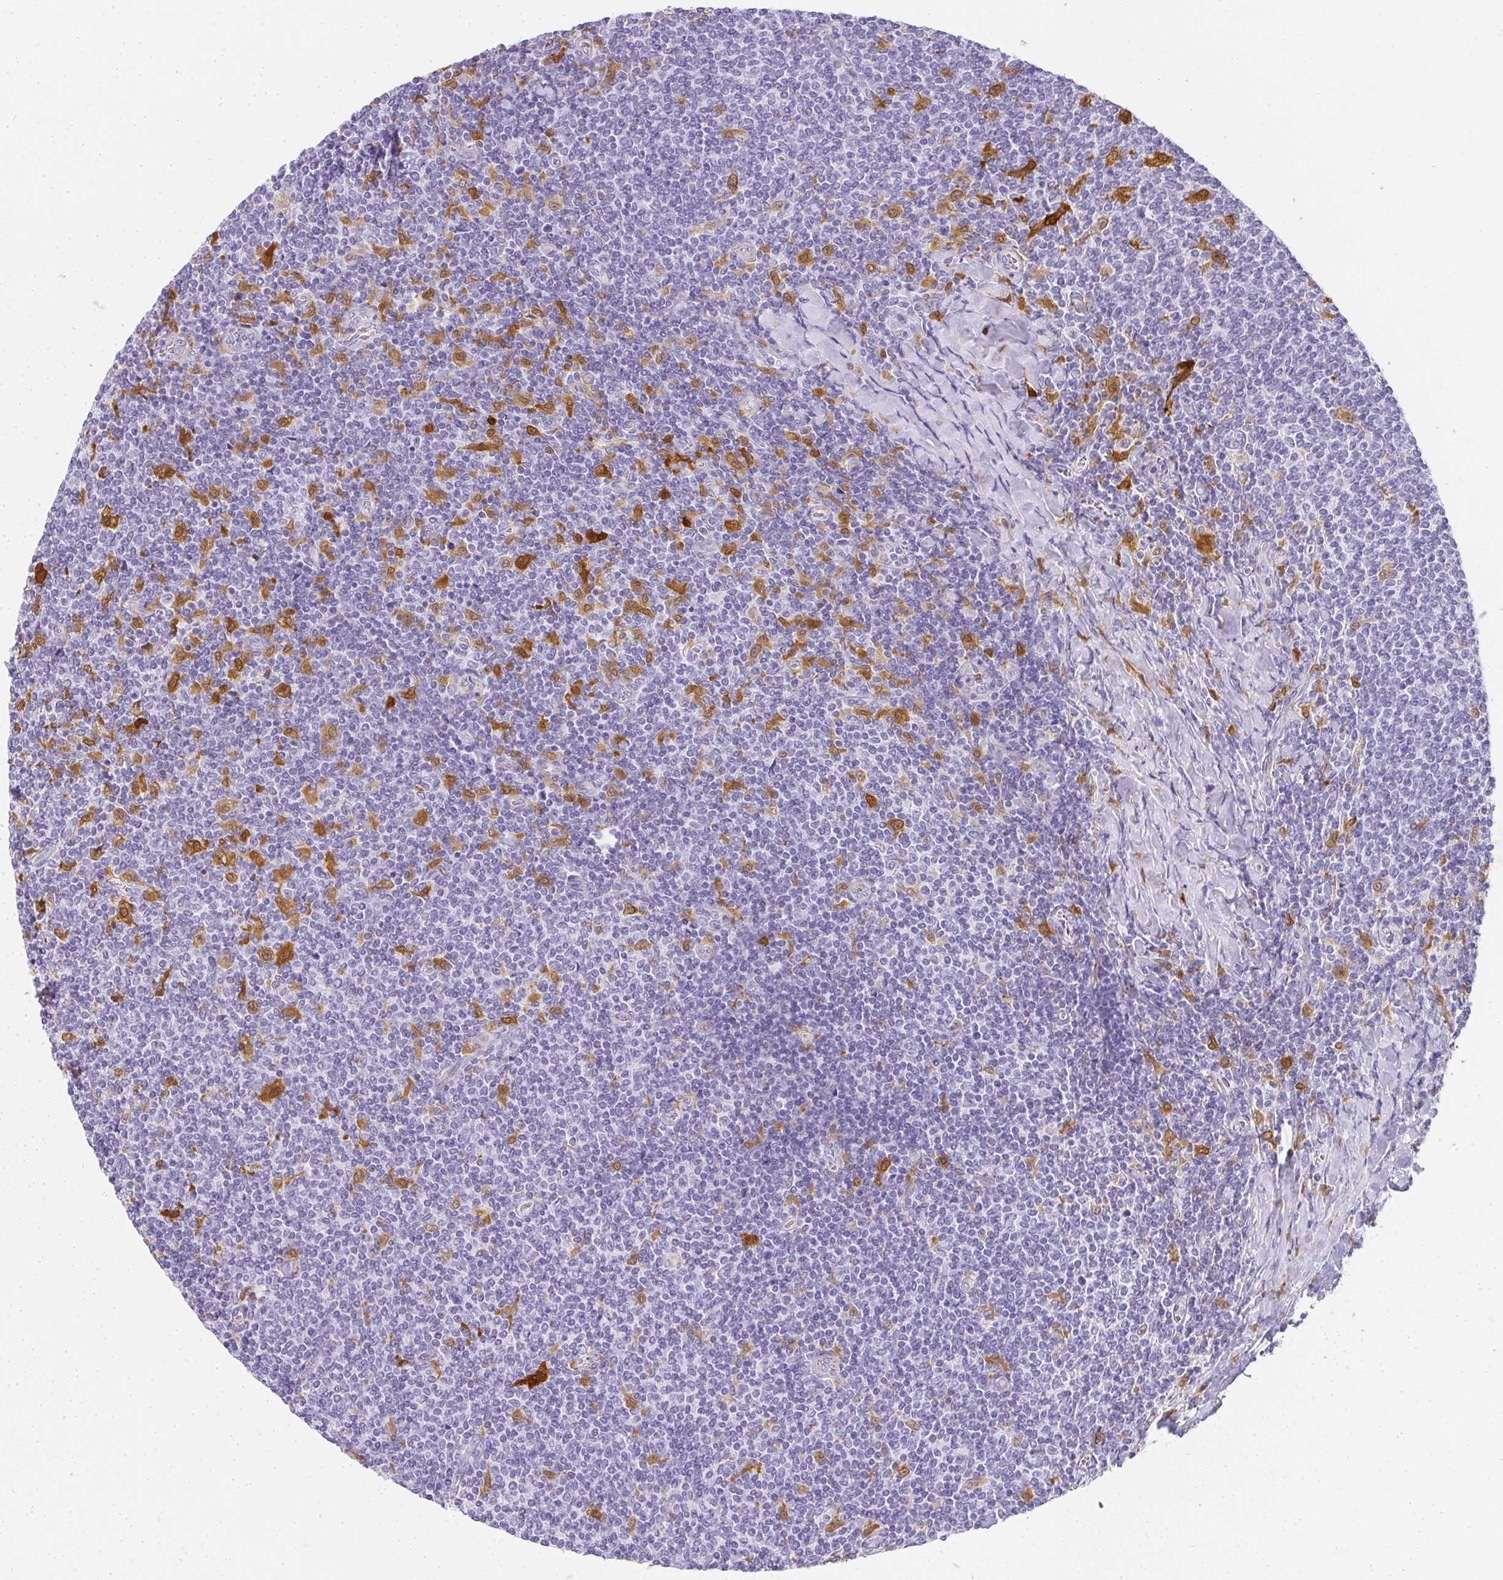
{"staining": {"intensity": "negative", "quantity": "none", "location": "none"}, "tissue": "lymphoma", "cell_type": "Tumor cells", "image_type": "cancer", "snomed": [{"axis": "morphology", "description": "Malignant lymphoma, non-Hodgkin's type, Low grade"}, {"axis": "topography", "description": "Lymph node"}], "caption": "There is no significant staining in tumor cells of lymphoma.", "gene": "HK3", "patient": {"sex": "male", "age": 52}}